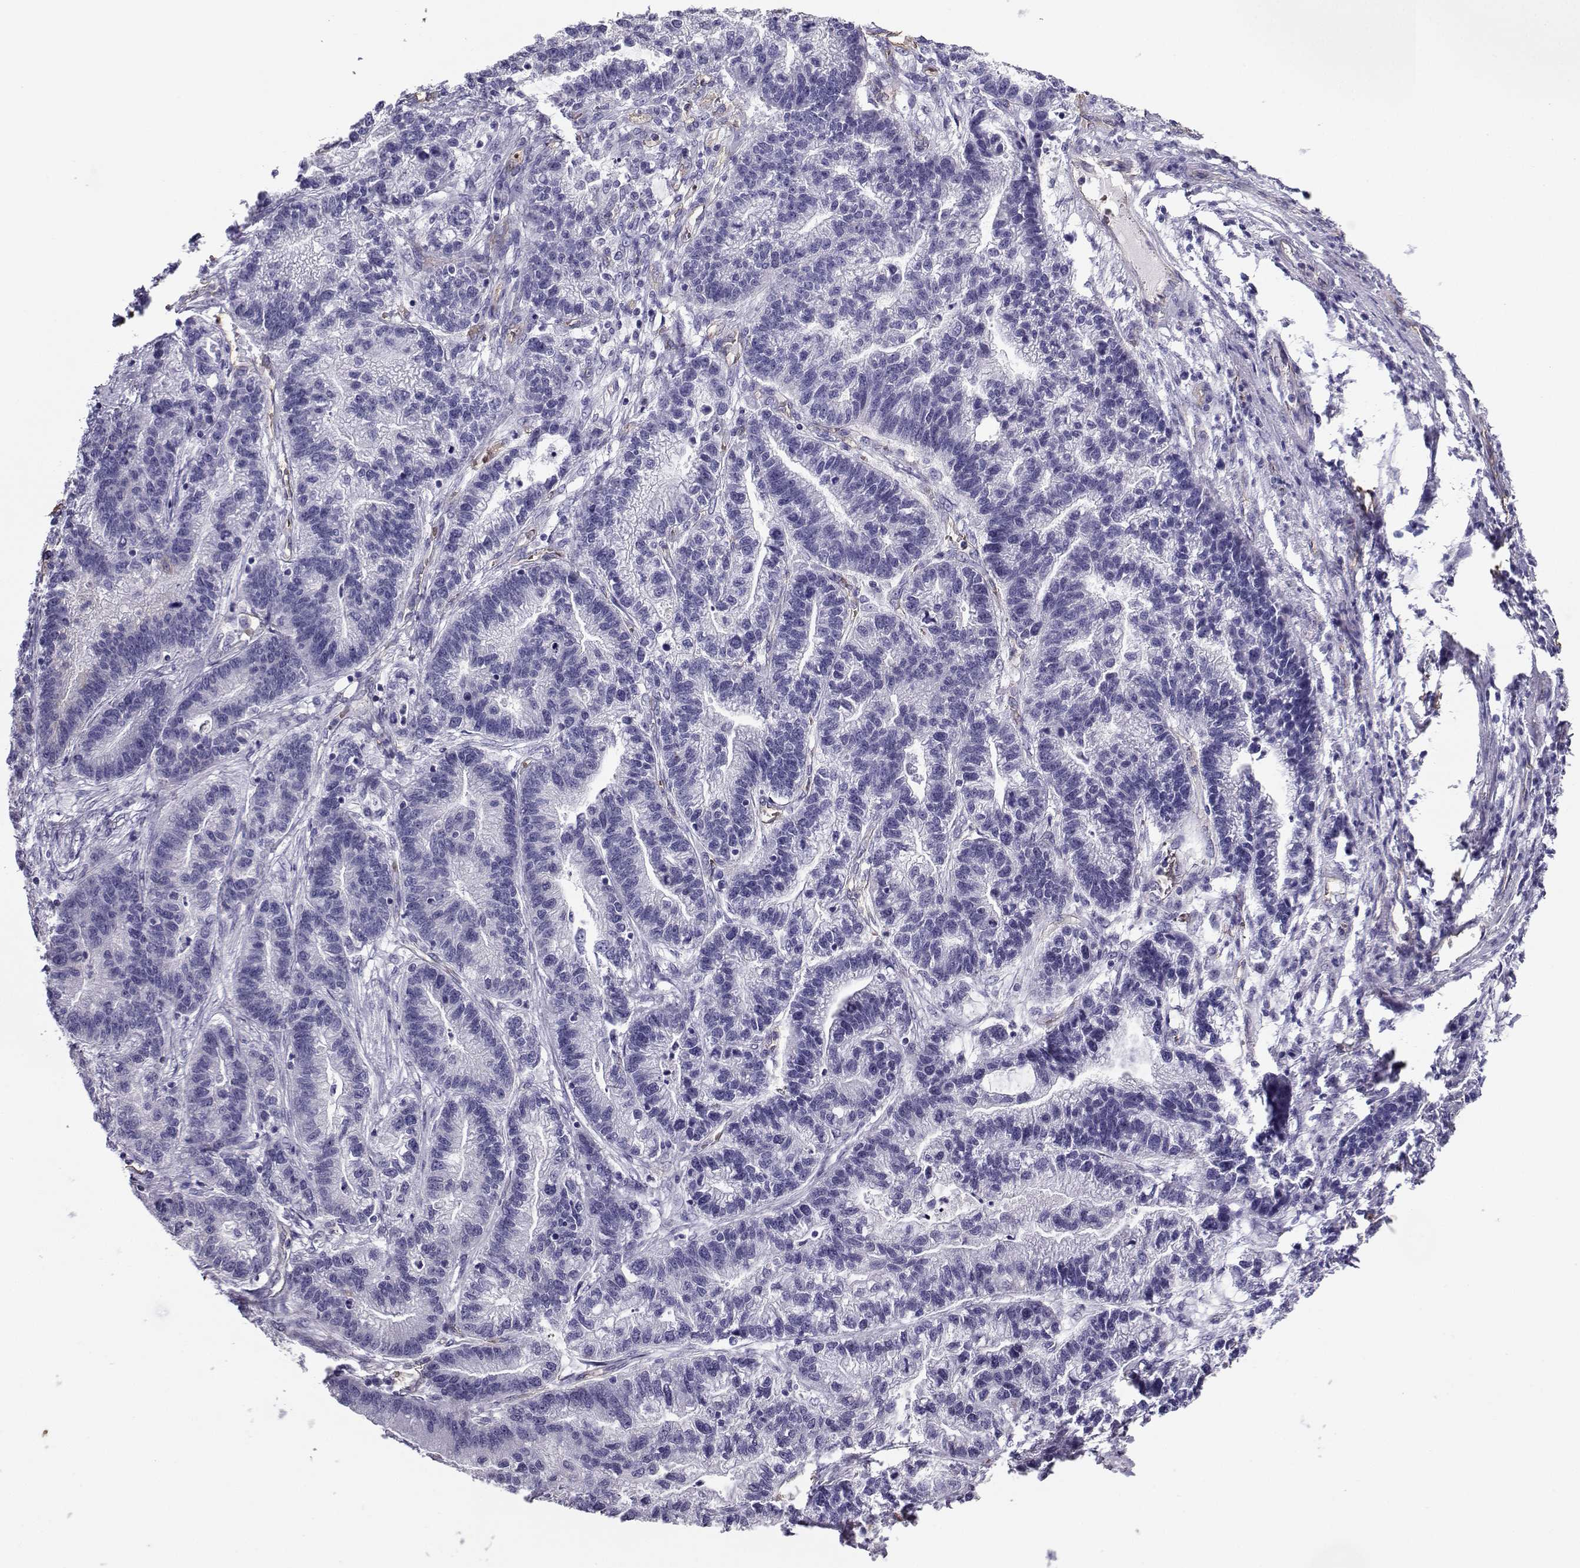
{"staining": {"intensity": "negative", "quantity": "none", "location": "none"}, "tissue": "stomach cancer", "cell_type": "Tumor cells", "image_type": "cancer", "snomed": [{"axis": "morphology", "description": "Adenocarcinoma, NOS"}, {"axis": "topography", "description": "Stomach"}], "caption": "Immunohistochemical staining of human stomach adenocarcinoma shows no significant staining in tumor cells.", "gene": "CLUL1", "patient": {"sex": "male", "age": 83}}